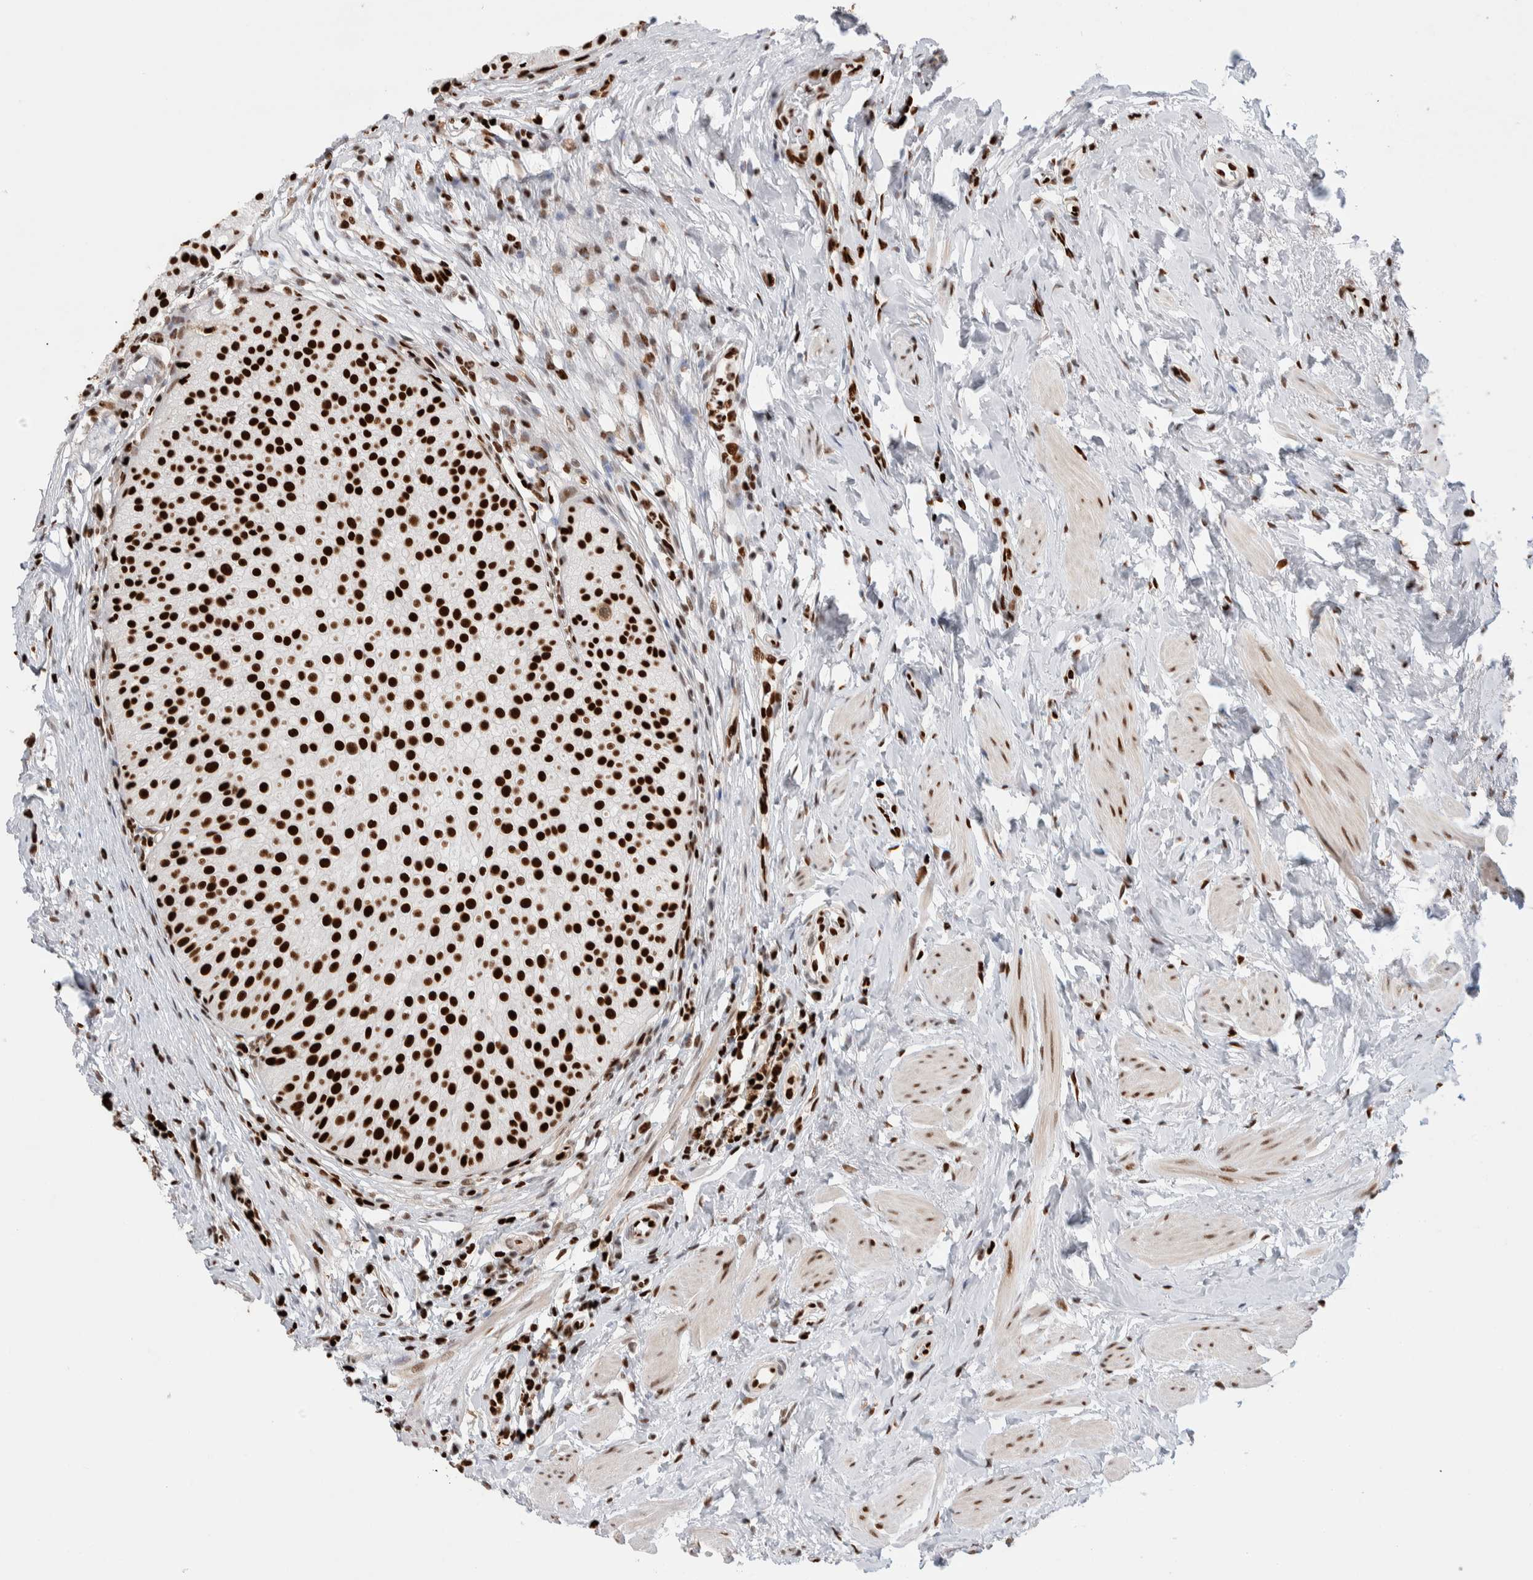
{"staining": {"intensity": "strong", "quantity": ">75%", "location": "nuclear"}, "tissue": "urothelial cancer", "cell_type": "Tumor cells", "image_type": "cancer", "snomed": [{"axis": "morphology", "description": "Normal tissue, NOS"}, {"axis": "morphology", "description": "Urothelial carcinoma, Low grade"}, {"axis": "topography", "description": "Smooth muscle"}, {"axis": "topography", "description": "Urinary bladder"}], "caption": "A high-resolution image shows IHC staining of urothelial cancer, which shows strong nuclear positivity in approximately >75% of tumor cells.", "gene": "RNASEK-C17orf49", "patient": {"sex": "male", "age": 60}}